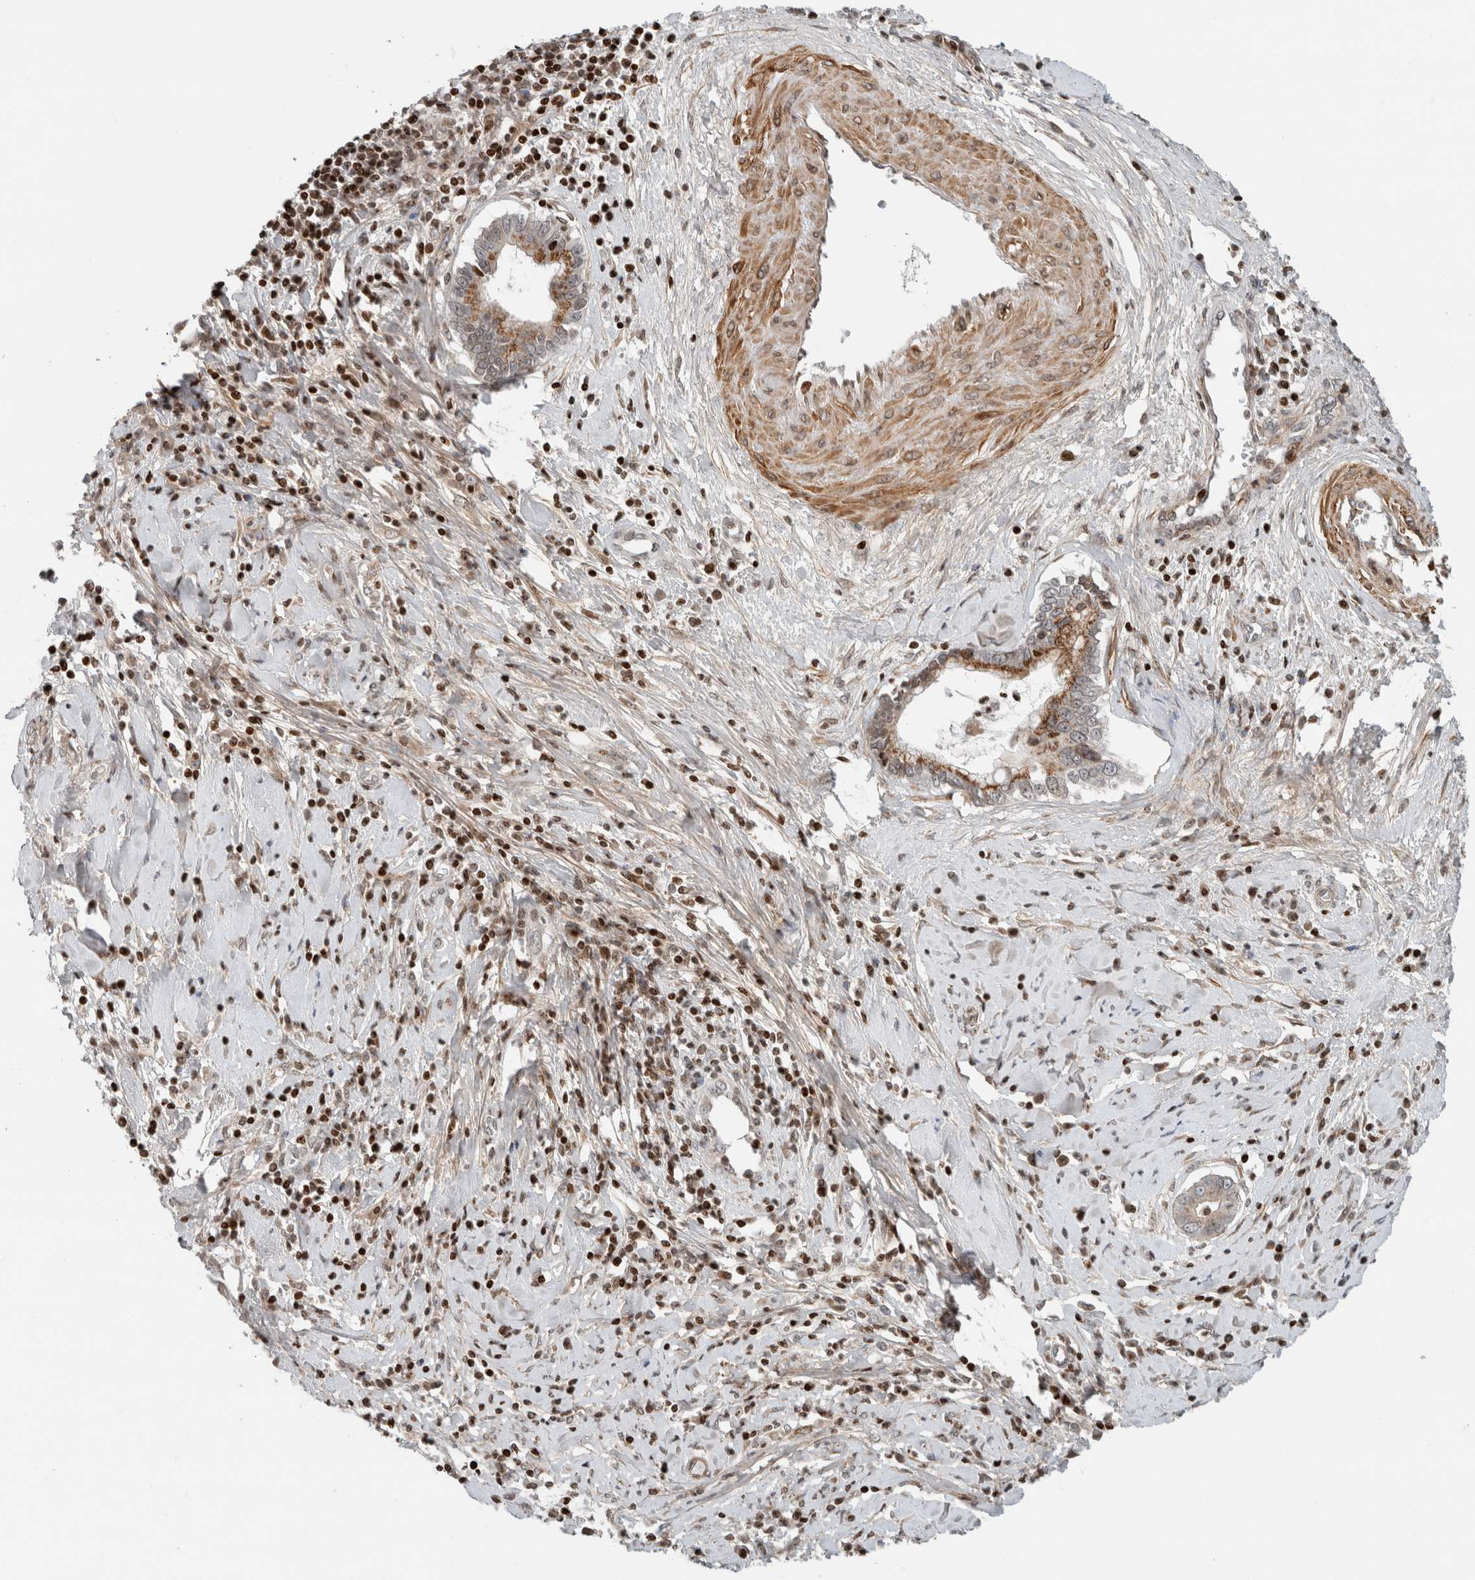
{"staining": {"intensity": "strong", "quantity": ">75%", "location": "cytoplasmic/membranous"}, "tissue": "cervical cancer", "cell_type": "Tumor cells", "image_type": "cancer", "snomed": [{"axis": "morphology", "description": "Adenocarcinoma, NOS"}, {"axis": "topography", "description": "Cervix"}], "caption": "Strong cytoplasmic/membranous expression is present in approximately >75% of tumor cells in adenocarcinoma (cervical).", "gene": "GINS4", "patient": {"sex": "female", "age": 44}}